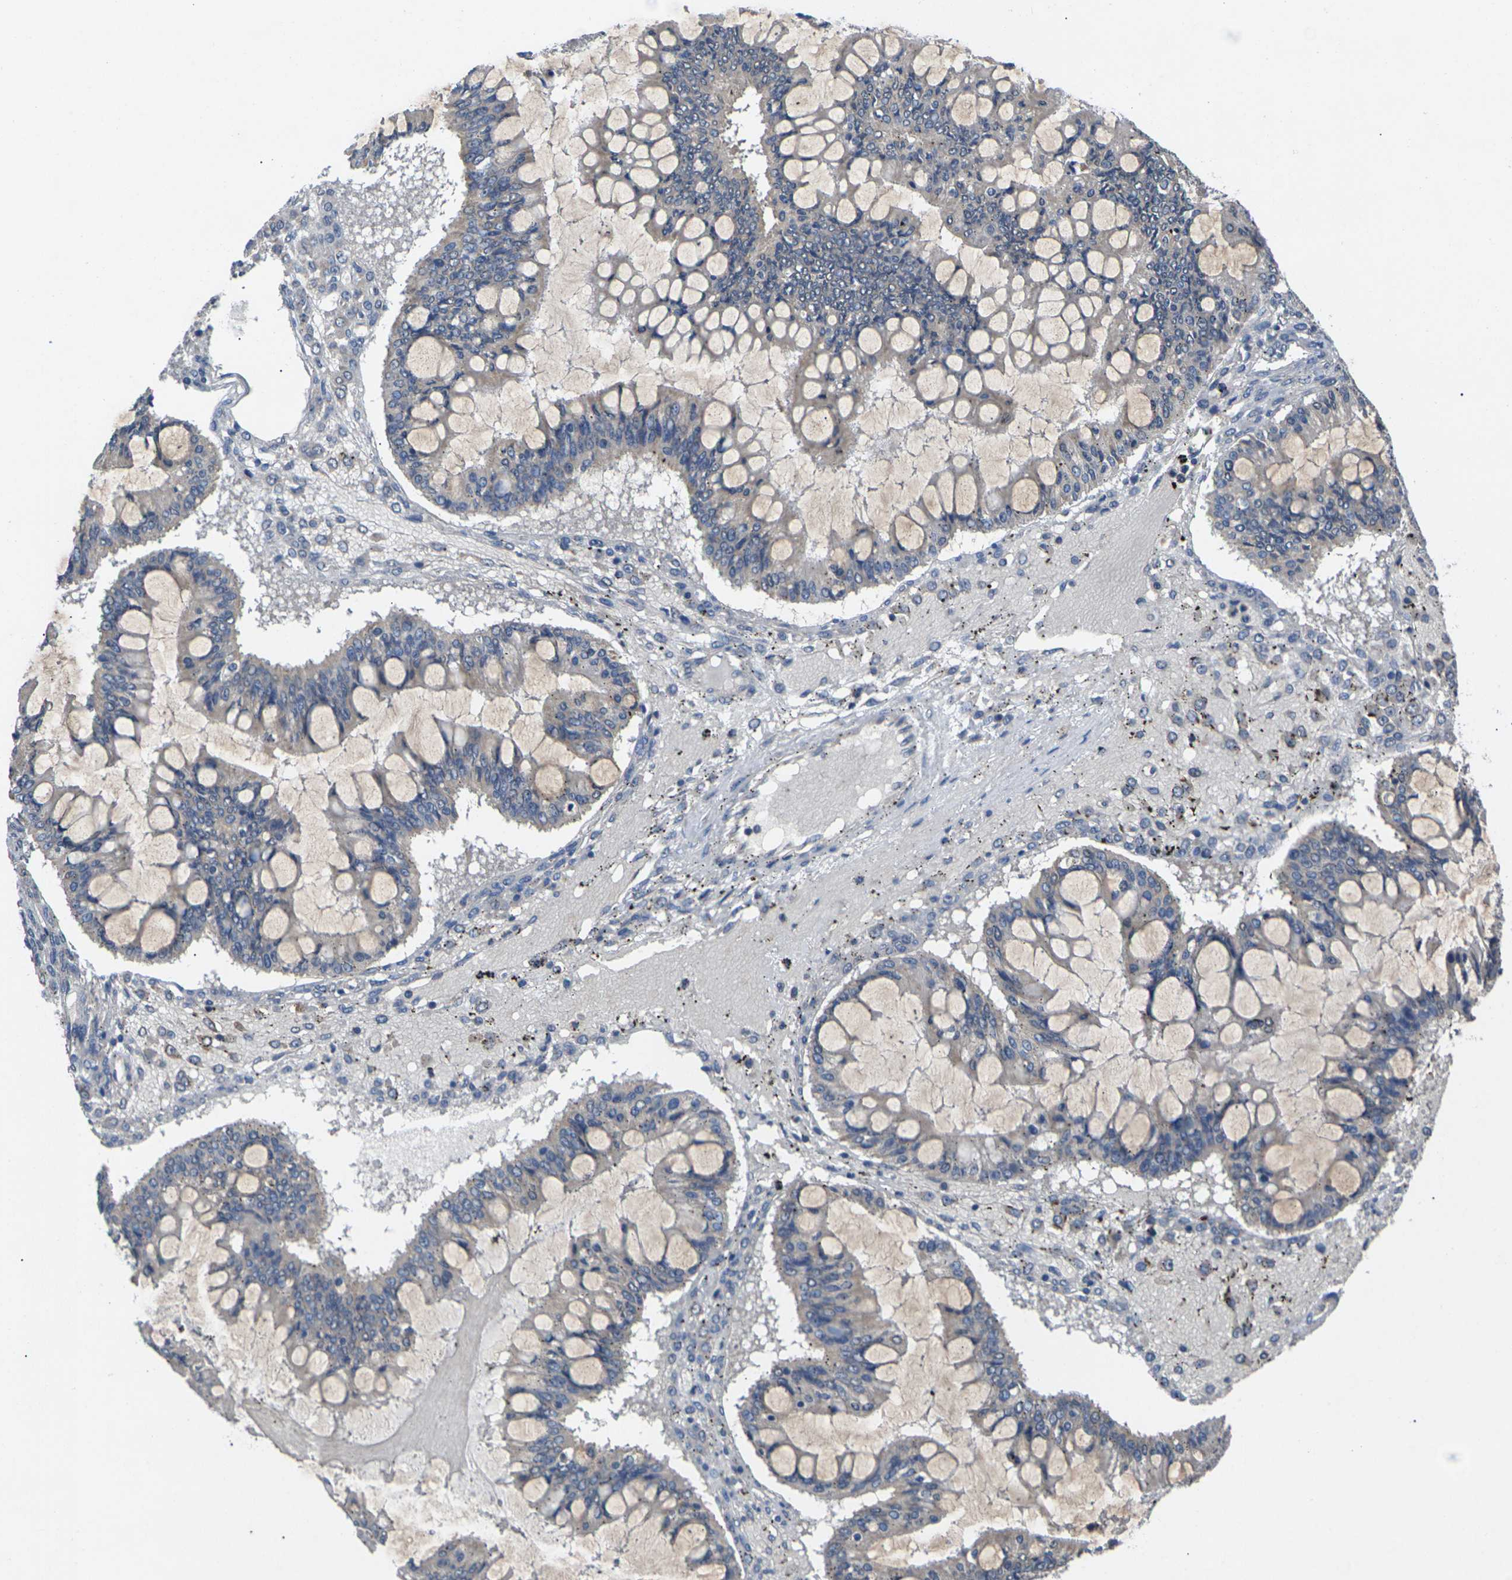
{"staining": {"intensity": "negative", "quantity": "none", "location": "none"}, "tissue": "ovarian cancer", "cell_type": "Tumor cells", "image_type": "cancer", "snomed": [{"axis": "morphology", "description": "Cystadenocarcinoma, mucinous, NOS"}, {"axis": "topography", "description": "Ovary"}], "caption": "IHC histopathology image of neoplastic tissue: human ovarian cancer (mucinous cystadenocarcinoma) stained with DAB shows no significant protein expression in tumor cells.", "gene": "SLC2A2", "patient": {"sex": "female", "age": 73}}